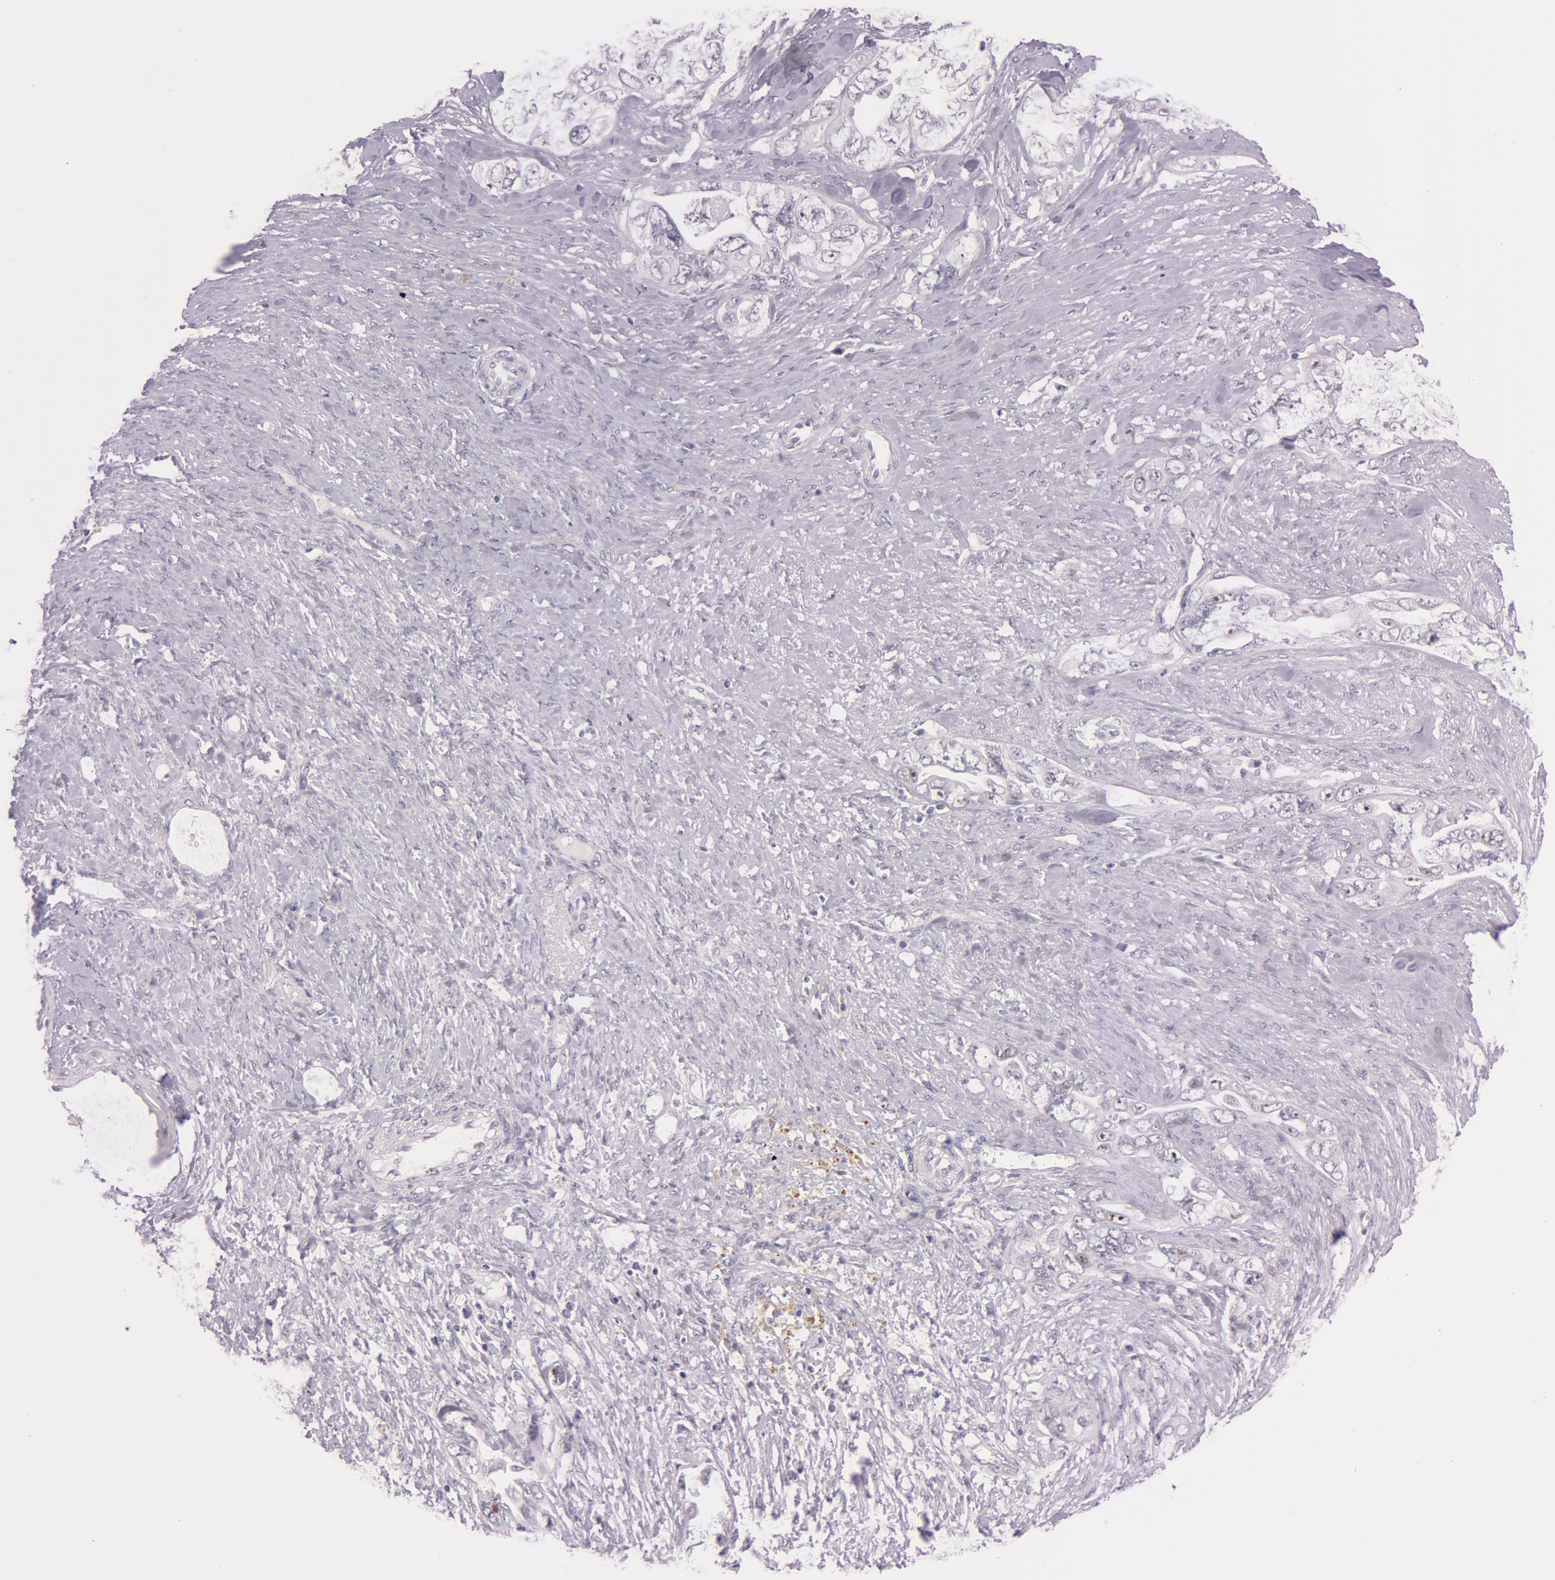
{"staining": {"intensity": "negative", "quantity": "none", "location": "none"}, "tissue": "ovarian cancer", "cell_type": "Tumor cells", "image_type": "cancer", "snomed": [{"axis": "morphology", "description": "Cystadenocarcinoma, serous, NOS"}, {"axis": "topography", "description": "Ovary"}], "caption": "Immunohistochemistry (IHC) image of neoplastic tissue: serous cystadenocarcinoma (ovarian) stained with DAB (3,3'-diaminobenzidine) reveals no significant protein staining in tumor cells.", "gene": "FBL", "patient": {"sex": "female", "age": 63}}